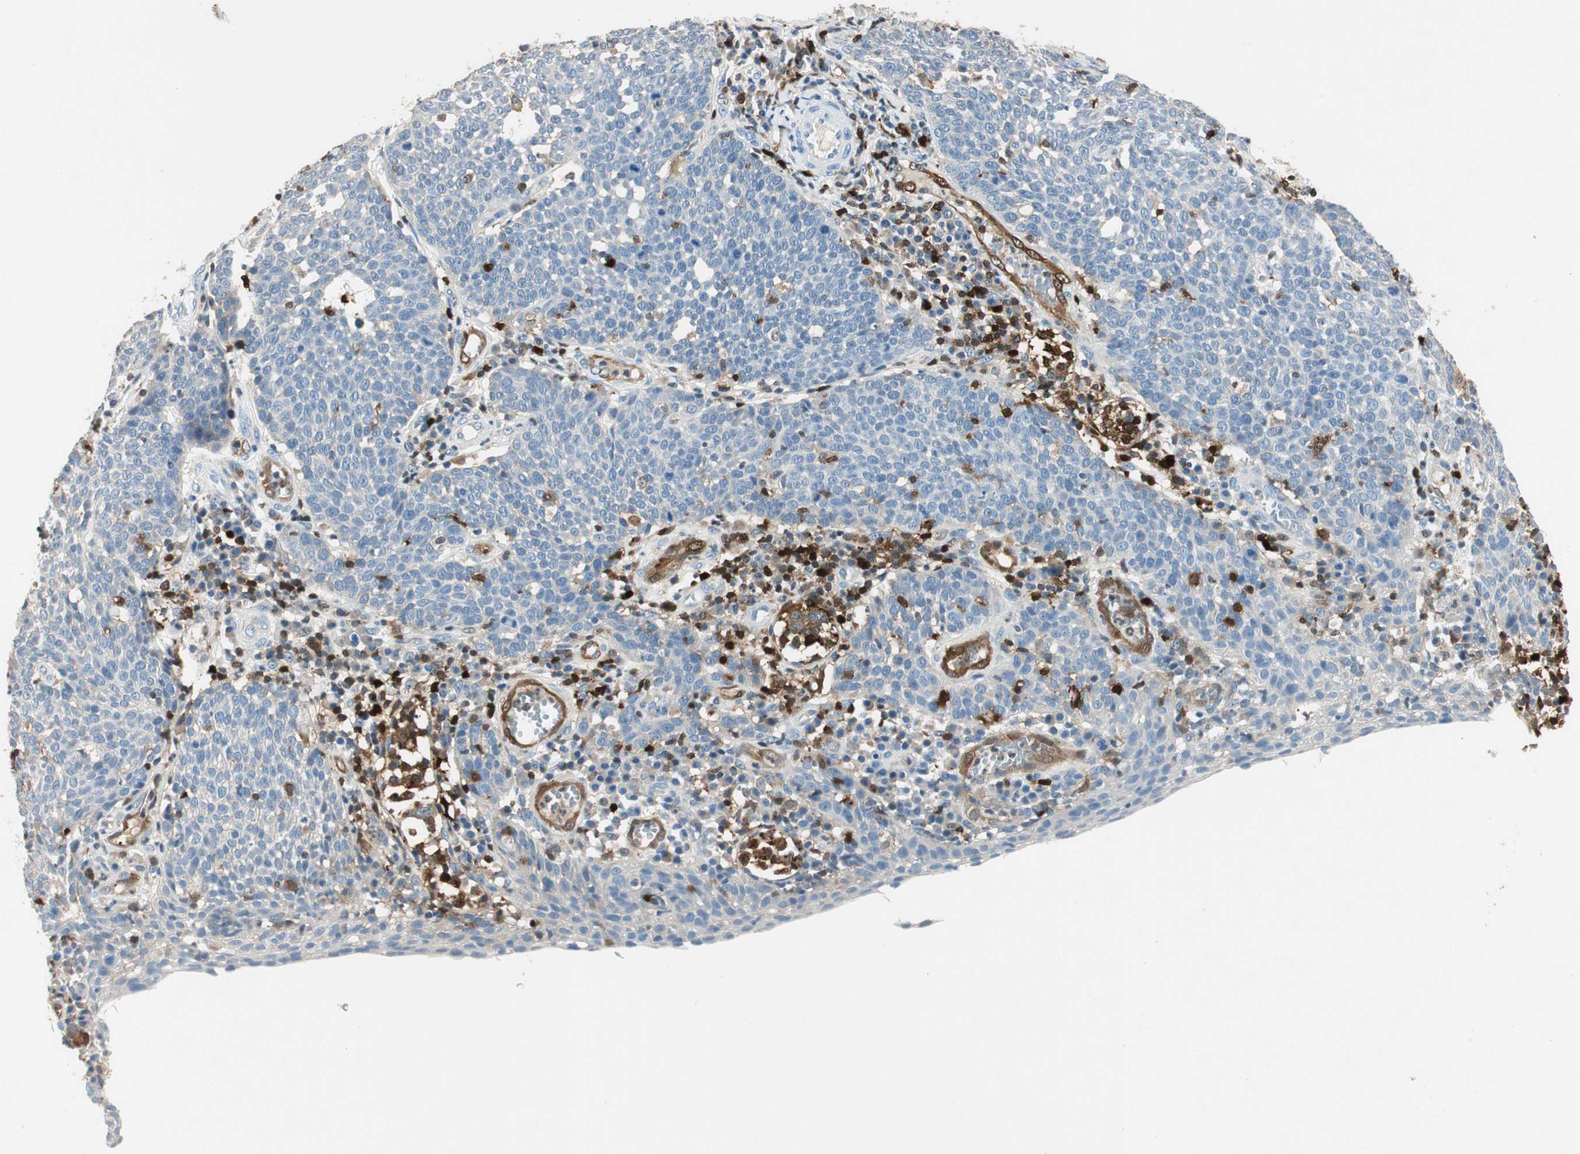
{"staining": {"intensity": "negative", "quantity": "none", "location": "none"}, "tissue": "cervical cancer", "cell_type": "Tumor cells", "image_type": "cancer", "snomed": [{"axis": "morphology", "description": "Squamous cell carcinoma, NOS"}, {"axis": "topography", "description": "Cervix"}], "caption": "Image shows no significant protein staining in tumor cells of squamous cell carcinoma (cervical).", "gene": "COTL1", "patient": {"sex": "female", "age": 34}}